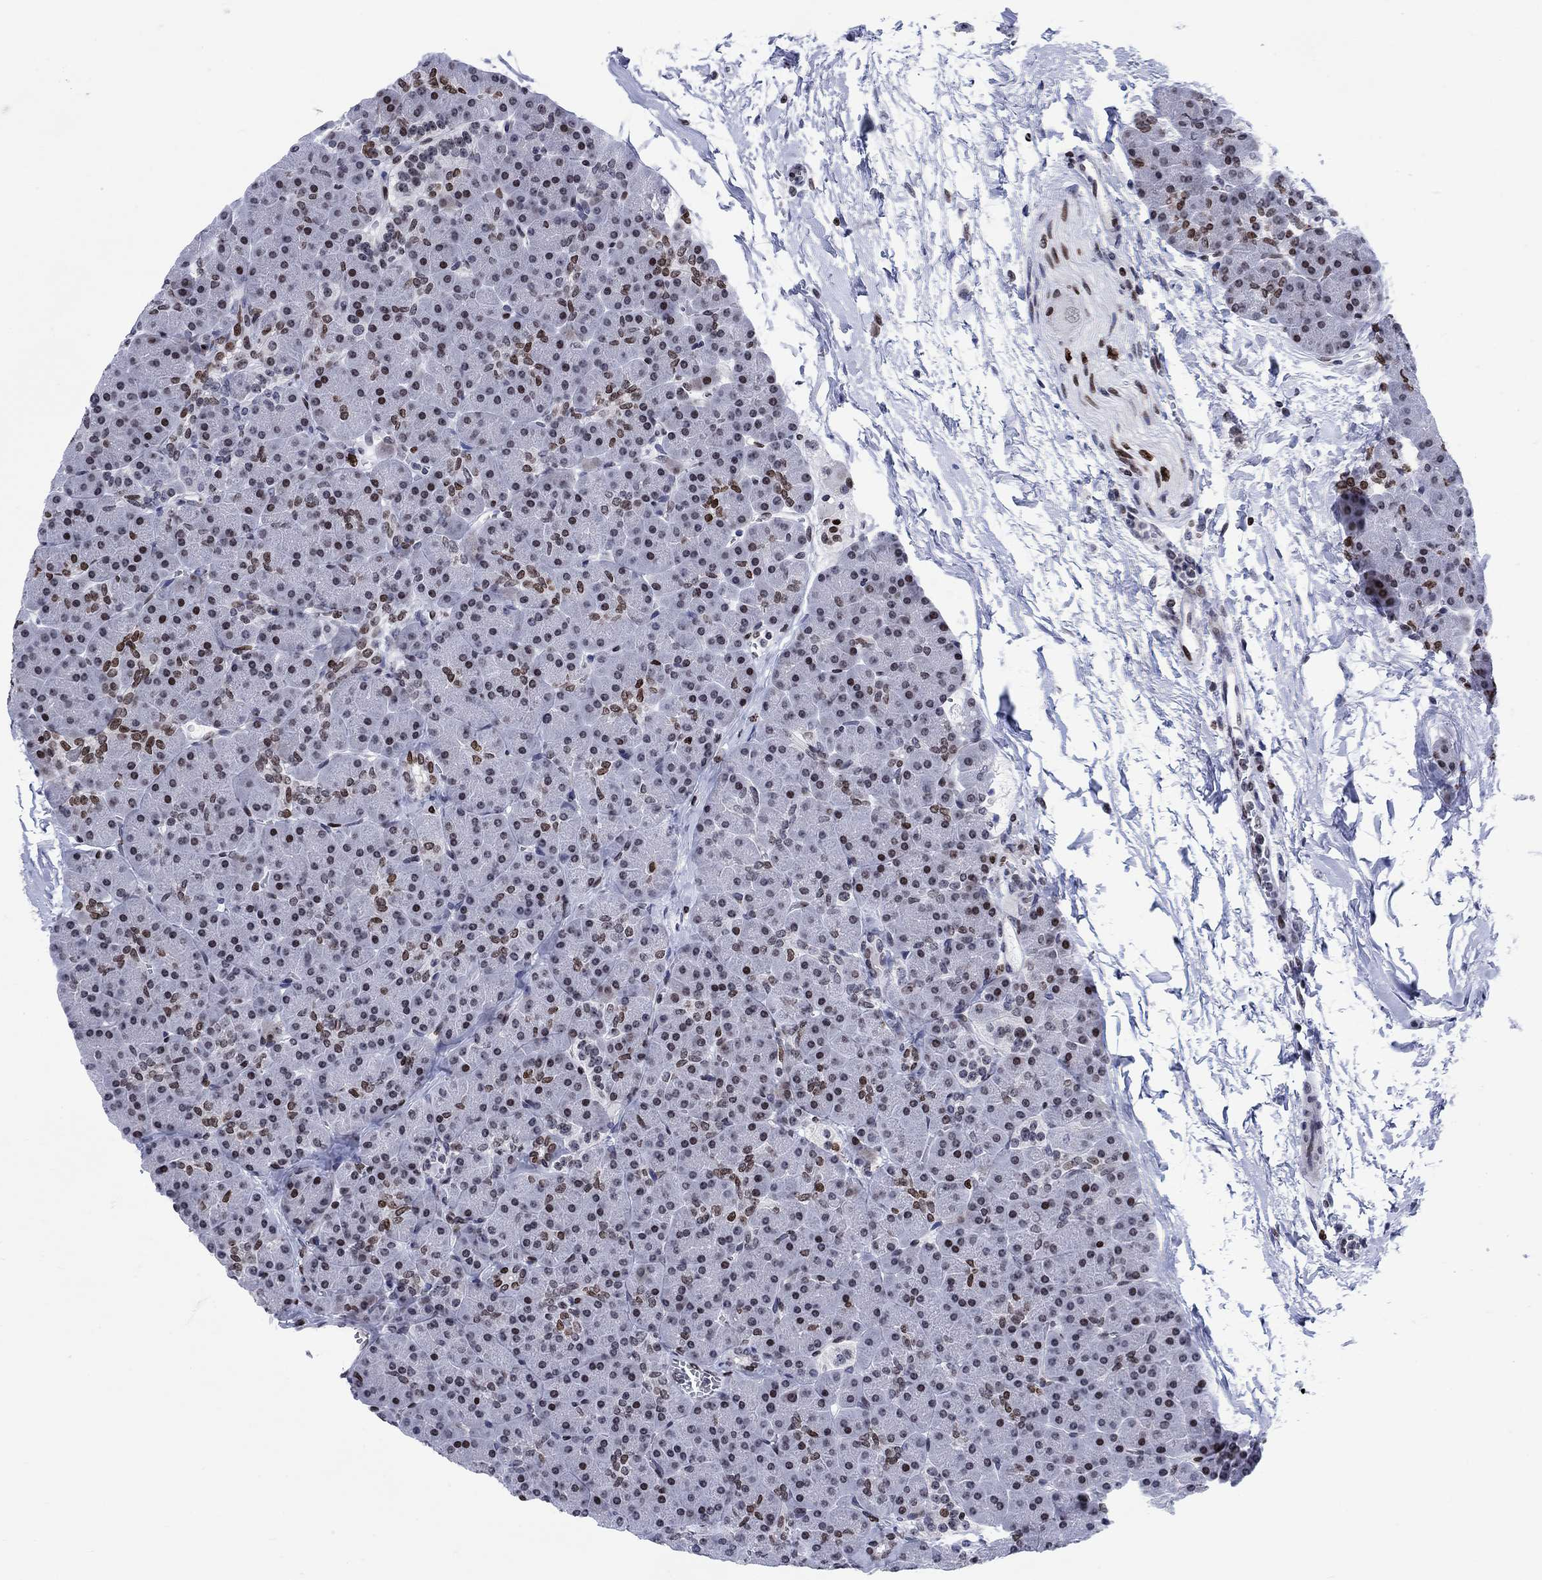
{"staining": {"intensity": "strong", "quantity": "<25%", "location": "nuclear"}, "tissue": "pancreas", "cell_type": "Exocrine glandular cells", "image_type": "normal", "snomed": [{"axis": "morphology", "description": "Normal tissue, NOS"}, {"axis": "topography", "description": "Pancreas"}], "caption": "This is a micrograph of IHC staining of normal pancreas, which shows strong staining in the nuclear of exocrine glandular cells.", "gene": "HMGA1", "patient": {"sex": "female", "age": 44}}